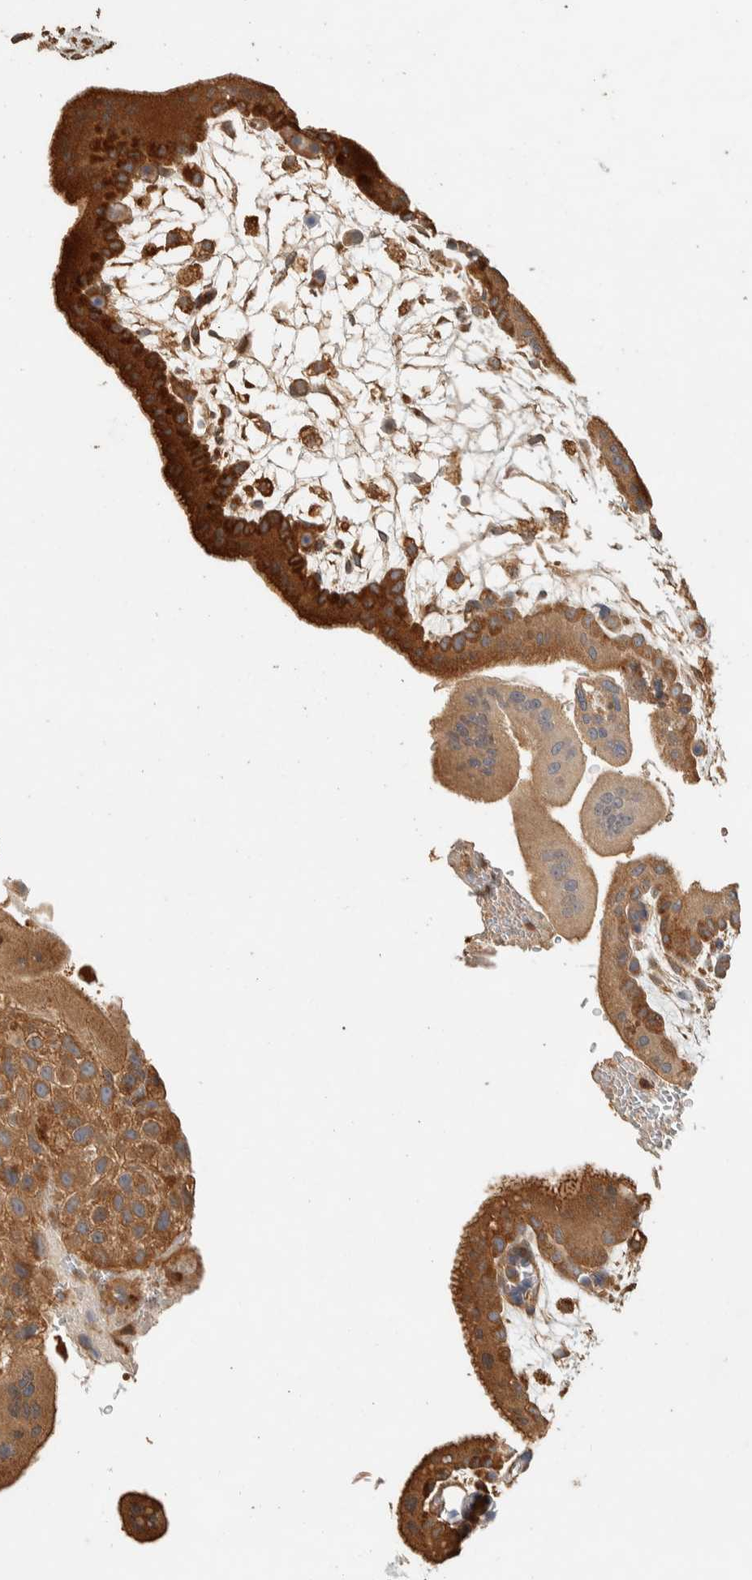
{"staining": {"intensity": "moderate", "quantity": ">75%", "location": "cytoplasmic/membranous"}, "tissue": "placenta", "cell_type": "Decidual cells", "image_type": "normal", "snomed": [{"axis": "morphology", "description": "Normal tissue, NOS"}, {"axis": "topography", "description": "Placenta"}], "caption": "Decidual cells reveal moderate cytoplasmic/membranous staining in about >75% of cells in benign placenta. (Brightfield microscopy of DAB IHC at high magnification).", "gene": "EXOC7", "patient": {"sex": "female", "age": 35}}